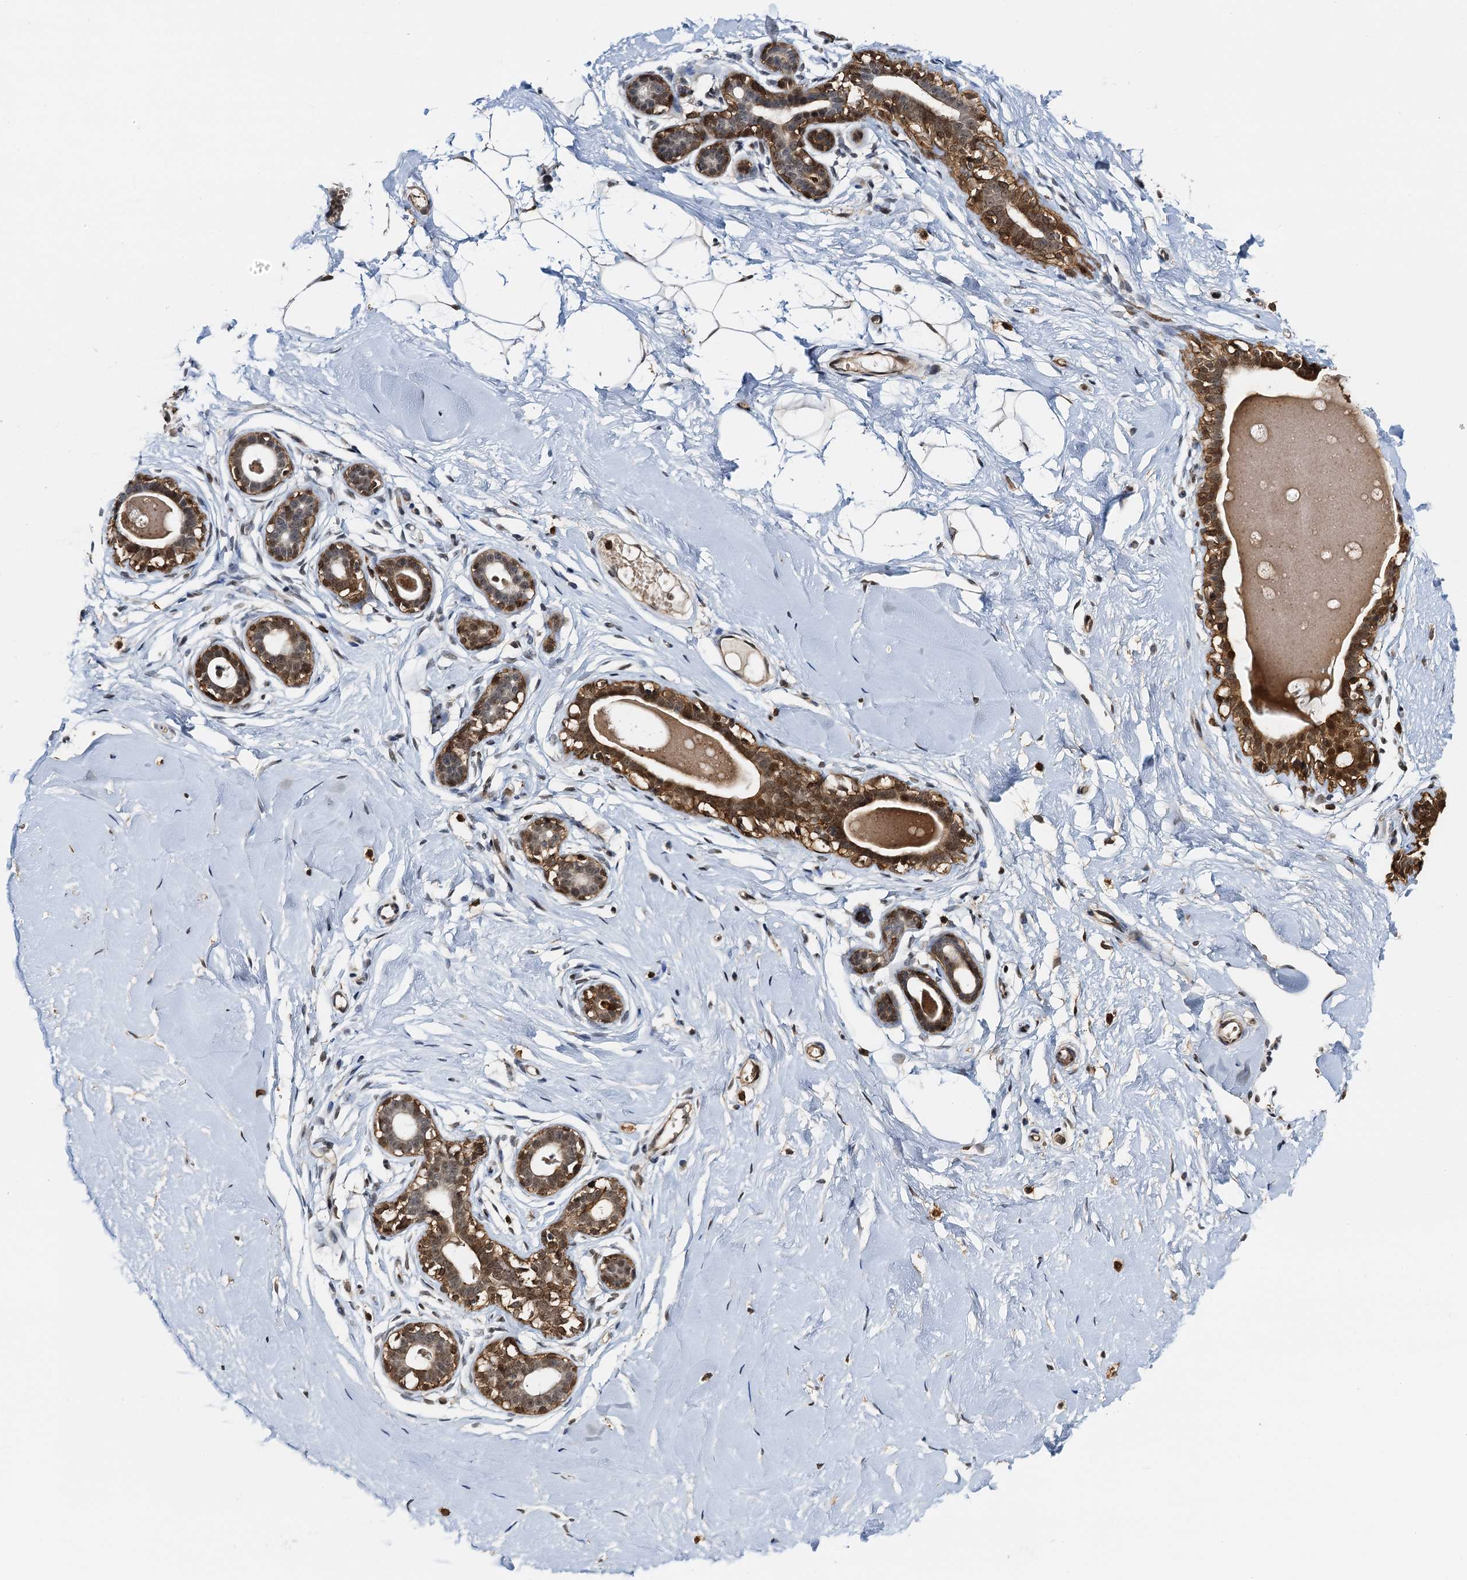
{"staining": {"intensity": "weak", "quantity": ">75%", "location": "nuclear"}, "tissue": "breast", "cell_type": "Adipocytes", "image_type": "normal", "snomed": [{"axis": "morphology", "description": "Normal tissue, NOS"}, {"axis": "morphology", "description": "Adenoma, NOS"}, {"axis": "topography", "description": "Breast"}], "caption": "Weak nuclear staining for a protein is present in about >75% of adipocytes of unremarkable breast using IHC.", "gene": "ZNF609", "patient": {"sex": "female", "age": 23}}